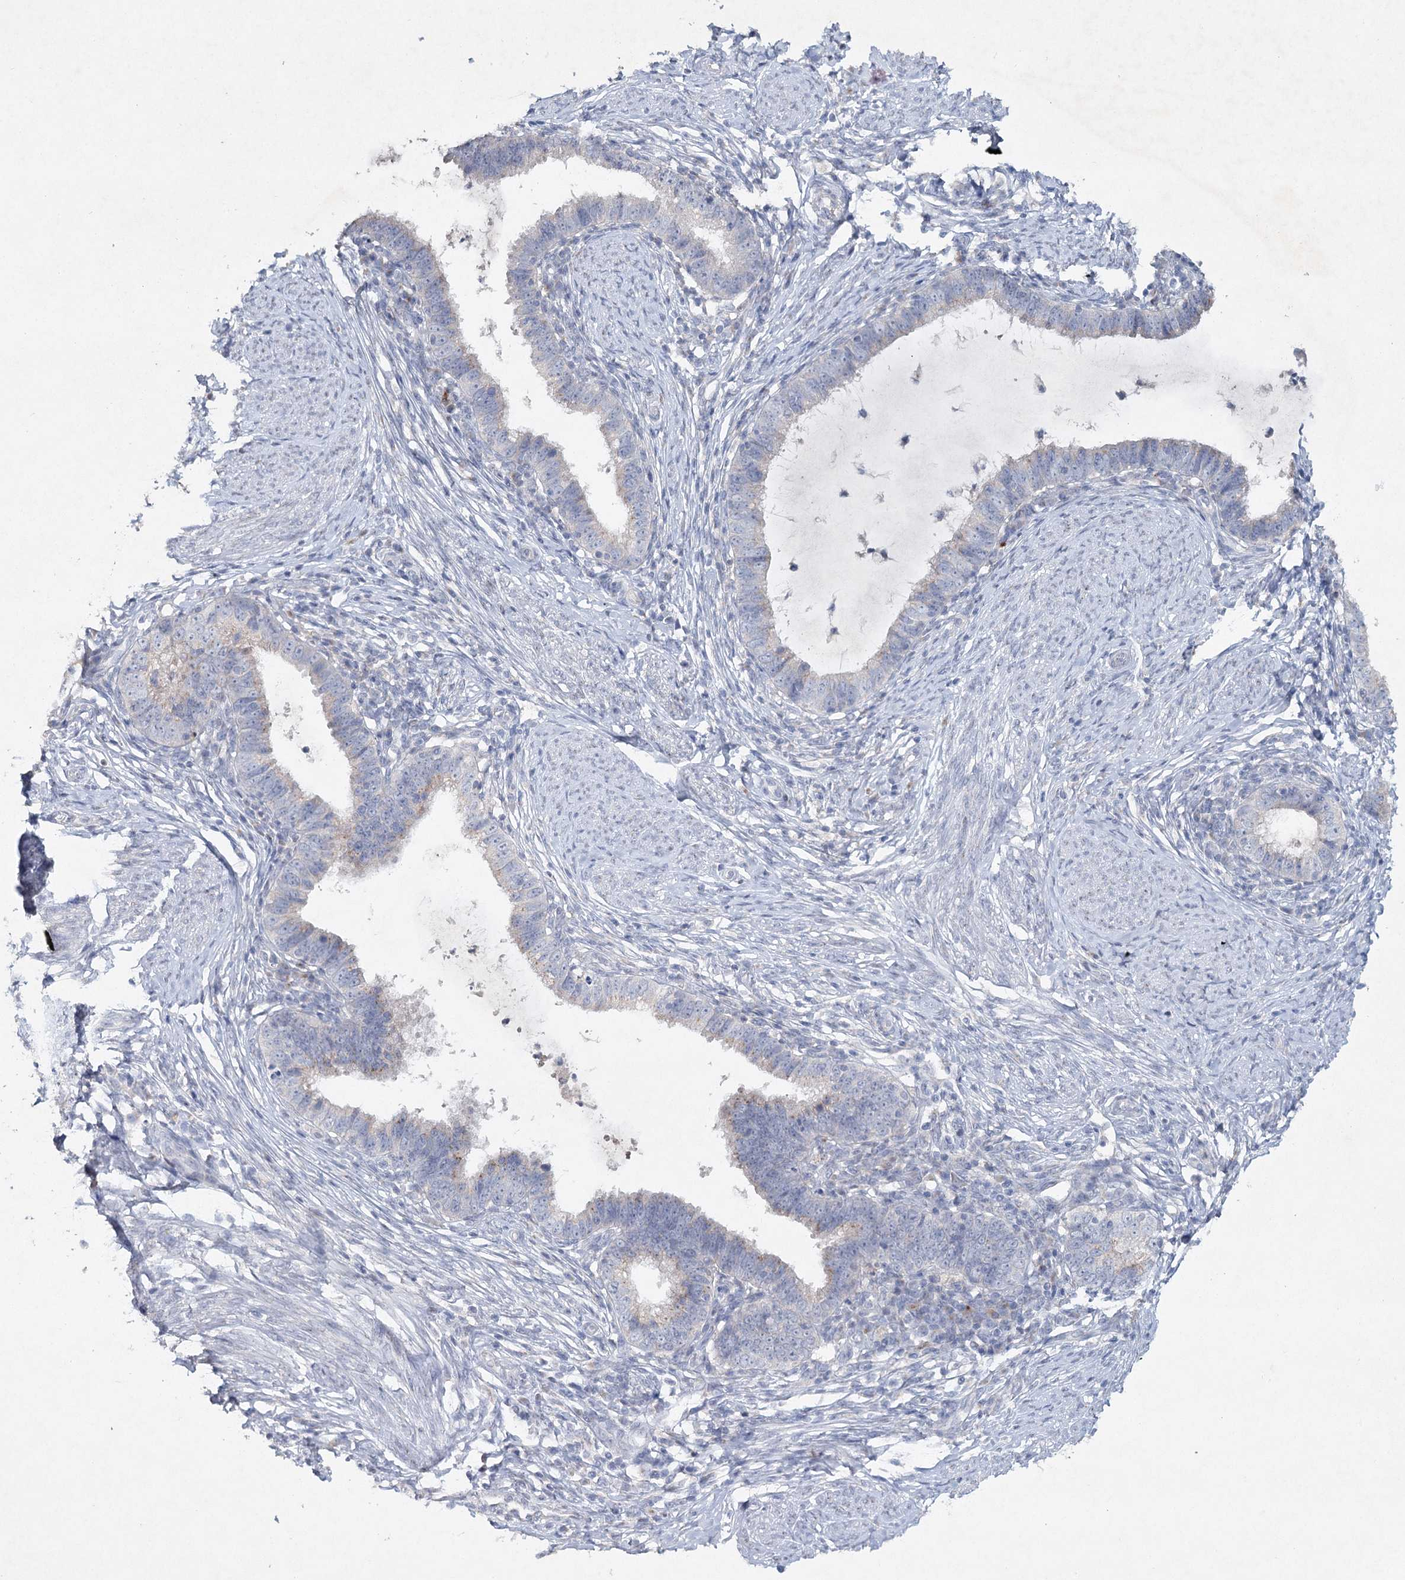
{"staining": {"intensity": "negative", "quantity": "none", "location": "none"}, "tissue": "cervical cancer", "cell_type": "Tumor cells", "image_type": "cancer", "snomed": [{"axis": "morphology", "description": "Adenocarcinoma, NOS"}, {"axis": "topography", "description": "Cervix"}], "caption": "Tumor cells are negative for protein expression in human cervical adenocarcinoma.", "gene": "RFX6", "patient": {"sex": "female", "age": 36}}